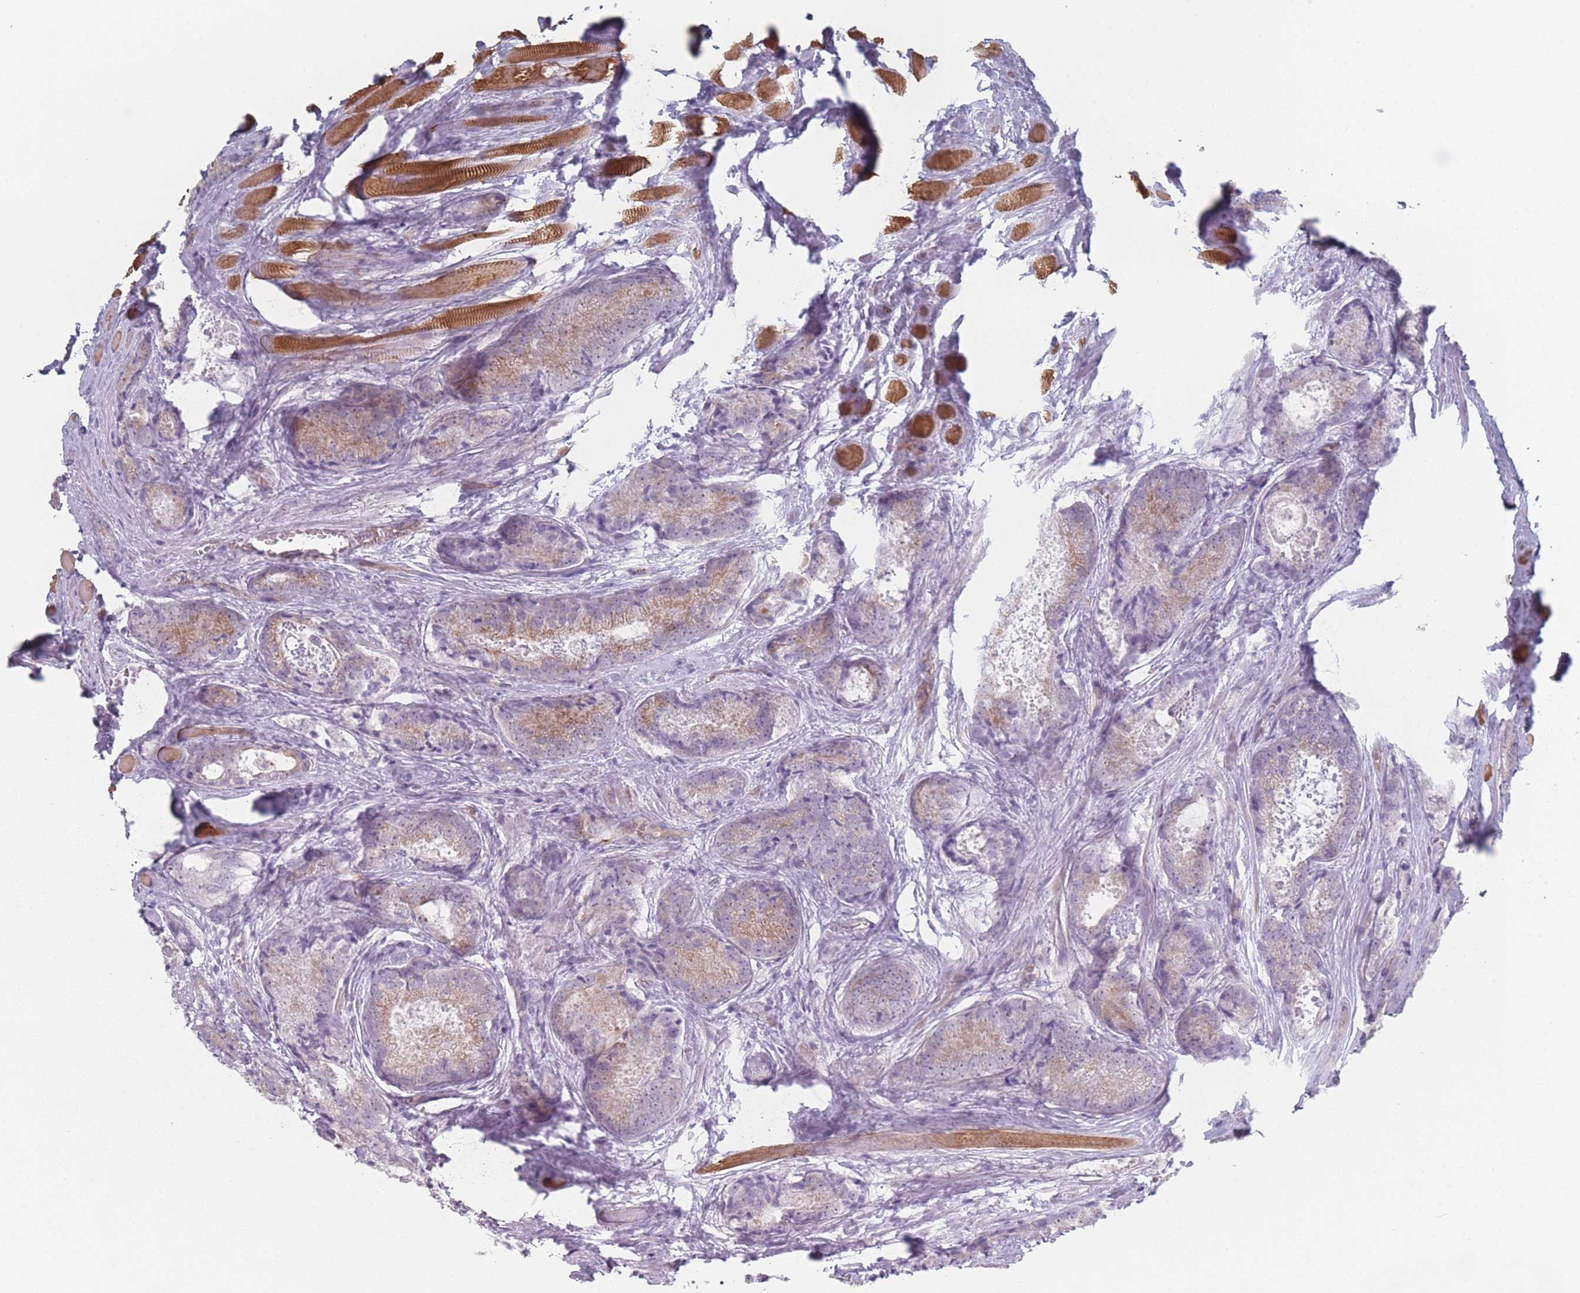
{"staining": {"intensity": "strong", "quantity": "25%-75%", "location": "cytoplasmic/membranous"}, "tissue": "prostate cancer", "cell_type": "Tumor cells", "image_type": "cancer", "snomed": [{"axis": "morphology", "description": "Adenocarcinoma, Low grade"}, {"axis": "topography", "description": "Prostate"}], "caption": "Immunohistochemical staining of human prostate cancer shows high levels of strong cytoplasmic/membranous positivity in about 25%-75% of tumor cells. (Brightfield microscopy of DAB IHC at high magnification).", "gene": "RNF4", "patient": {"sex": "male", "age": 68}}